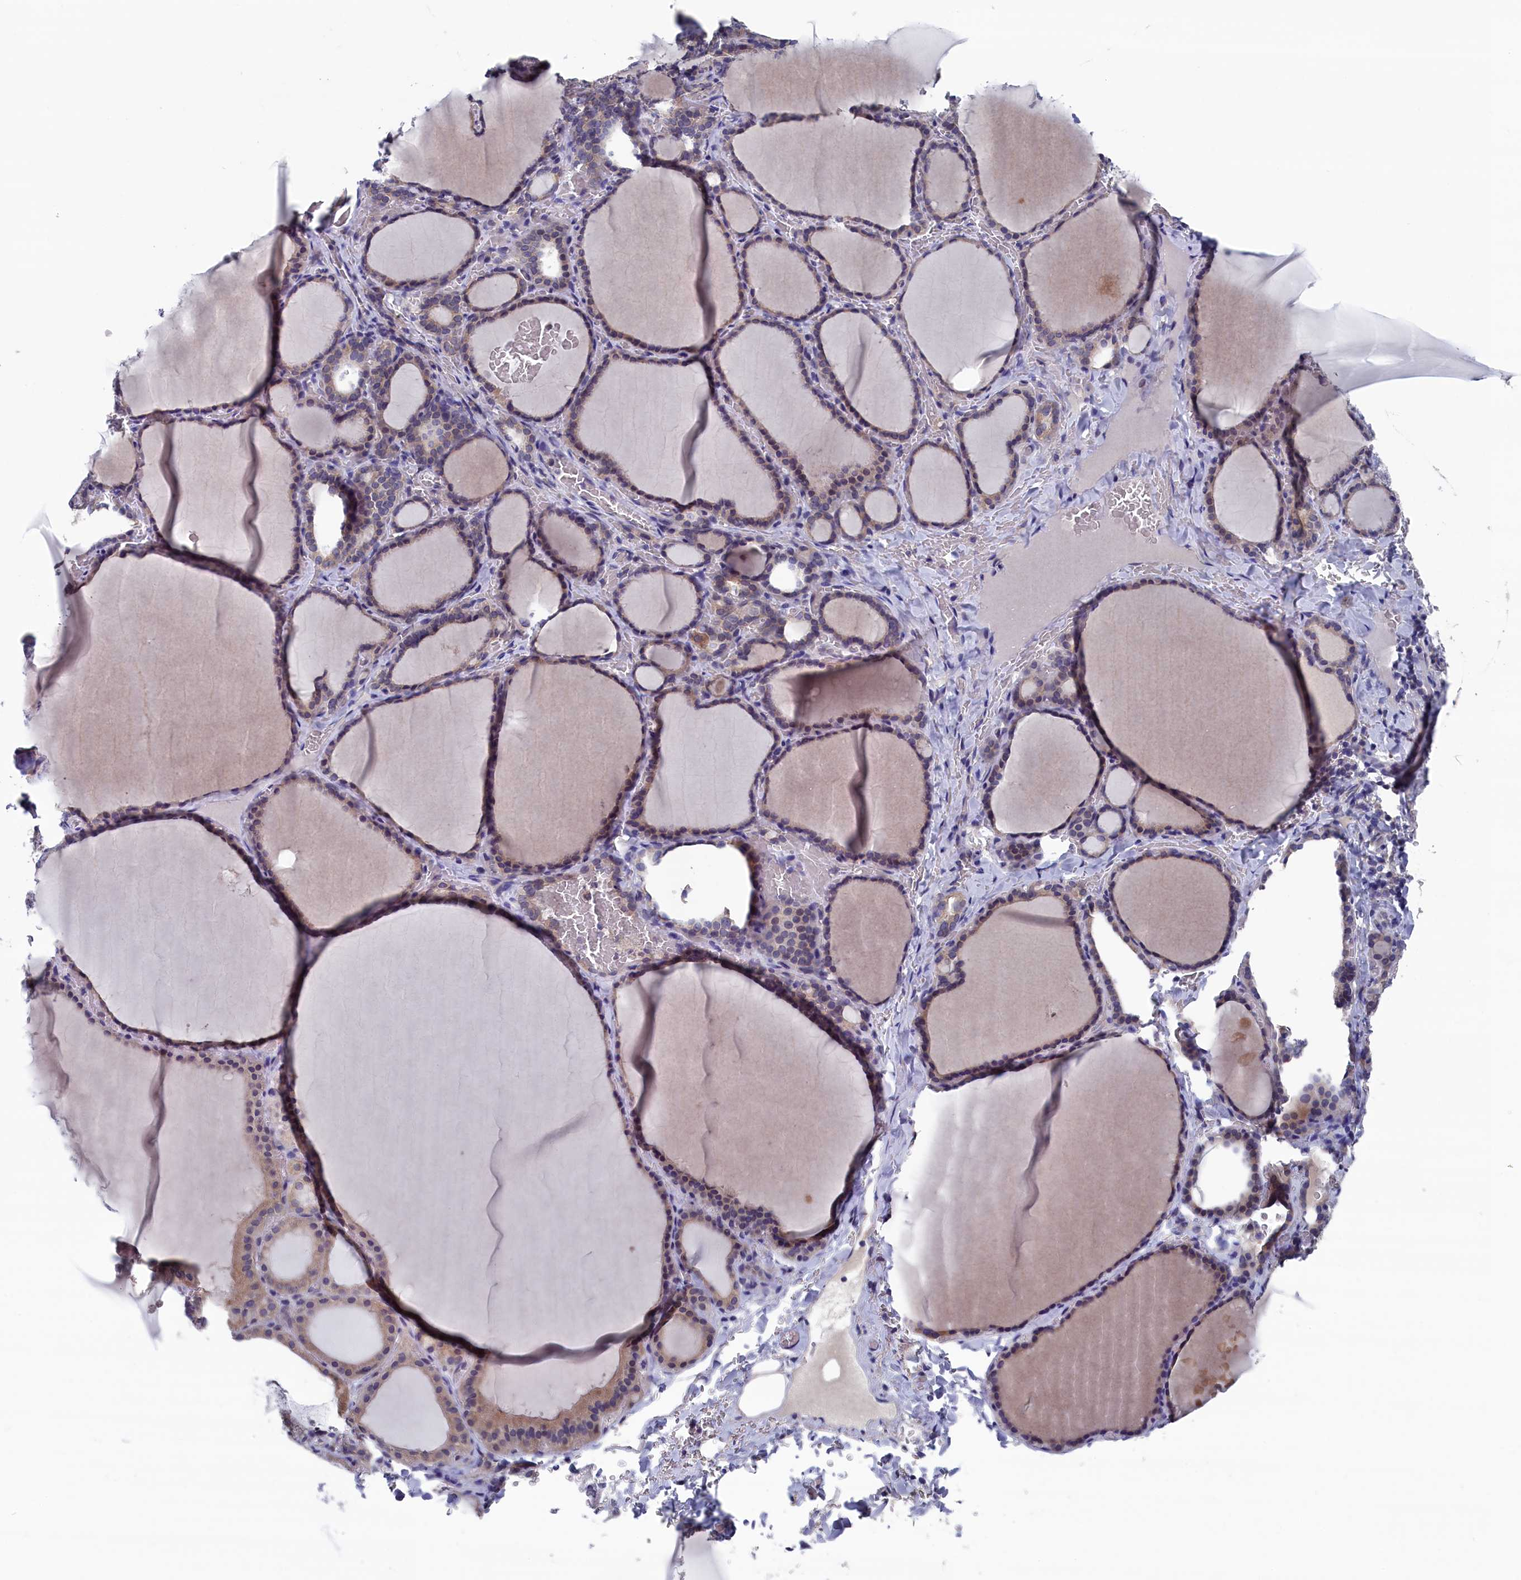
{"staining": {"intensity": "weak", "quantity": ">75%", "location": "cytoplasmic/membranous"}, "tissue": "thyroid gland", "cell_type": "Glandular cells", "image_type": "normal", "snomed": [{"axis": "morphology", "description": "Normal tissue, NOS"}, {"axis": "topography", "description": "Thyroid gland"}], "caption": "Thyroid gland was stained to show a protein in brown. There is low levels of weak cytoplasmic/membranous staining in about >75% of glandular cells.", "gene": "SPATA13", "patient": {"sex": "female", "age": 39}}